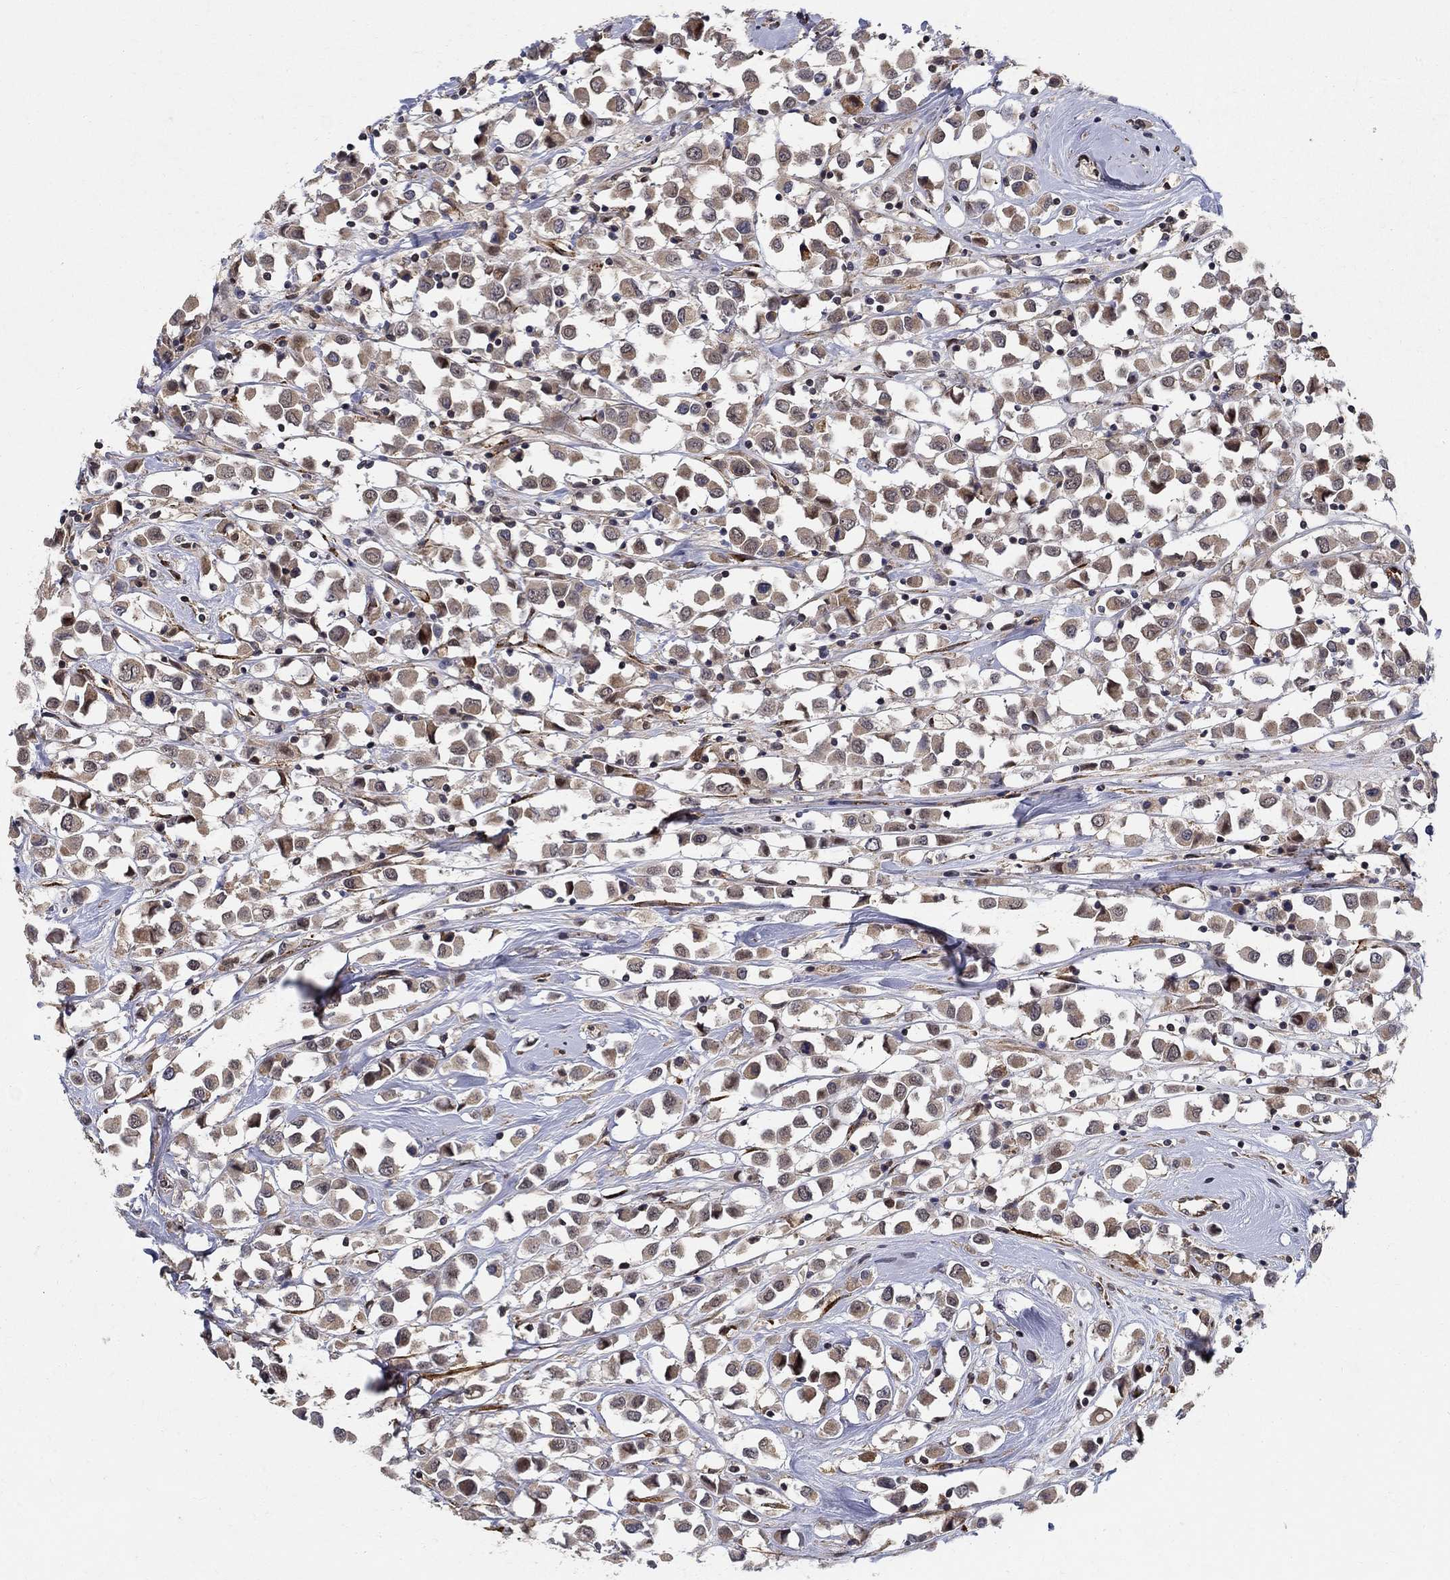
{"staining": {"intensity": "weak", "quantity": ">75%", "location": "cytoplasmic/membranous"}, "tissue": "breast cancer", "cell_type": "Tumor cells", "image_type": "cancer", "snomed": [{"axis": "morphology", "description": "Duct carcinoma"}, {"axis": "topography", "description": "Breast"}], "caption": "A brown stain labels weak cytoplasmic/membranous staining of a protein in human breast cancer tumor cells.", "gene": "ZNF594", "patient": {"sex": "female", "age": 61}}